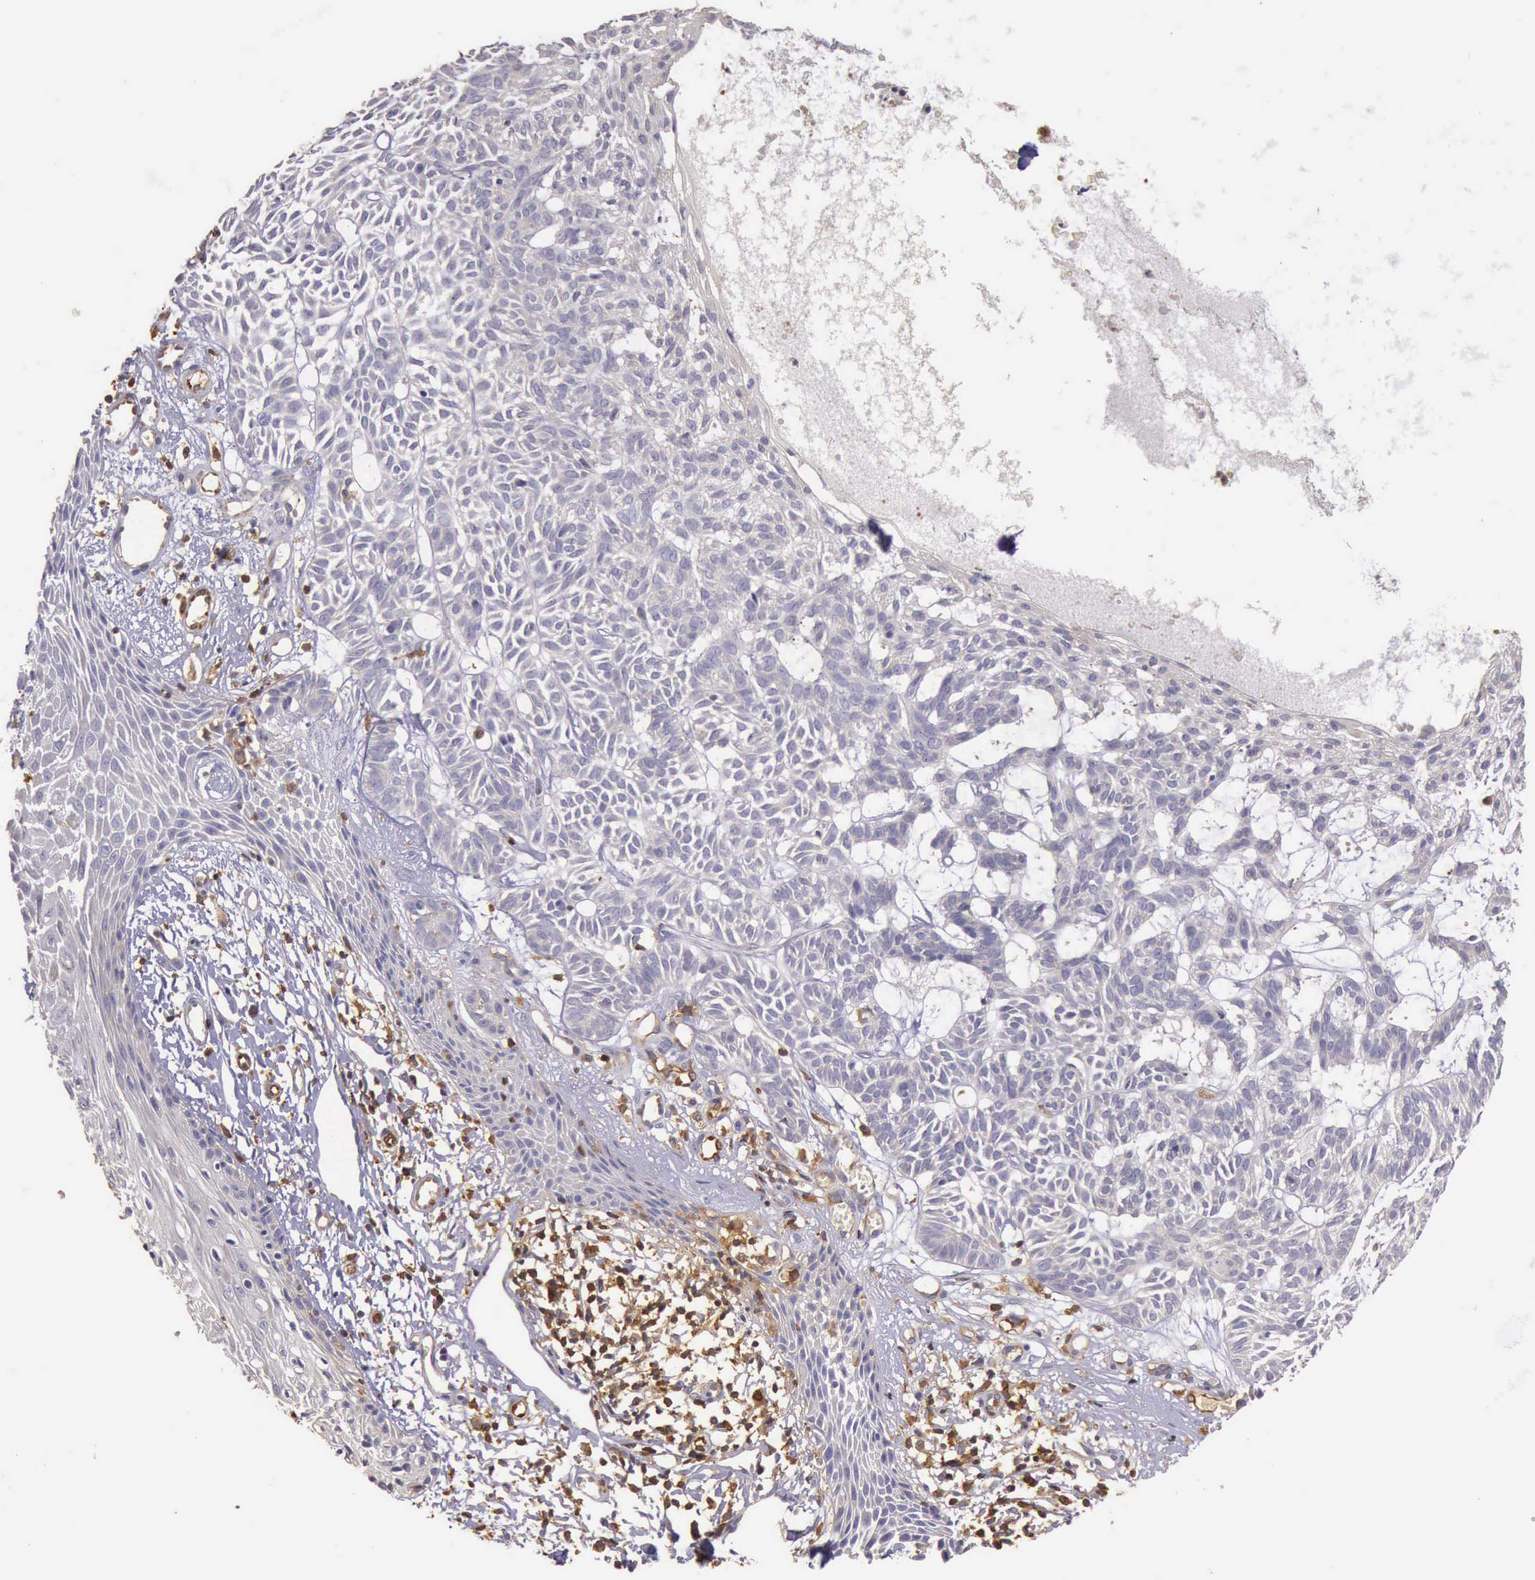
{"staining": {"intensity": "negative", "quantity": "none", "location": "none"}, "tissue": "skin cancer", "cell_type": "Tumor cells", "image_type": "cancer", "snomed": [{"axis": "morphology", "description": "Basal cell carcinoma"}, {"axis": "topography", "description": "Skin"}], "caption": "High magnification brightfield microscopy of skin cancer (basal cell carcinoma) stained with DAB (3,3'-diaminobenzidine) (brown) and counterstained with hematoxylin (blue): tumor cells show no significant positivity.", "gene": "ARHGAP4", "patient": {"sex": "male", "age": 75}}